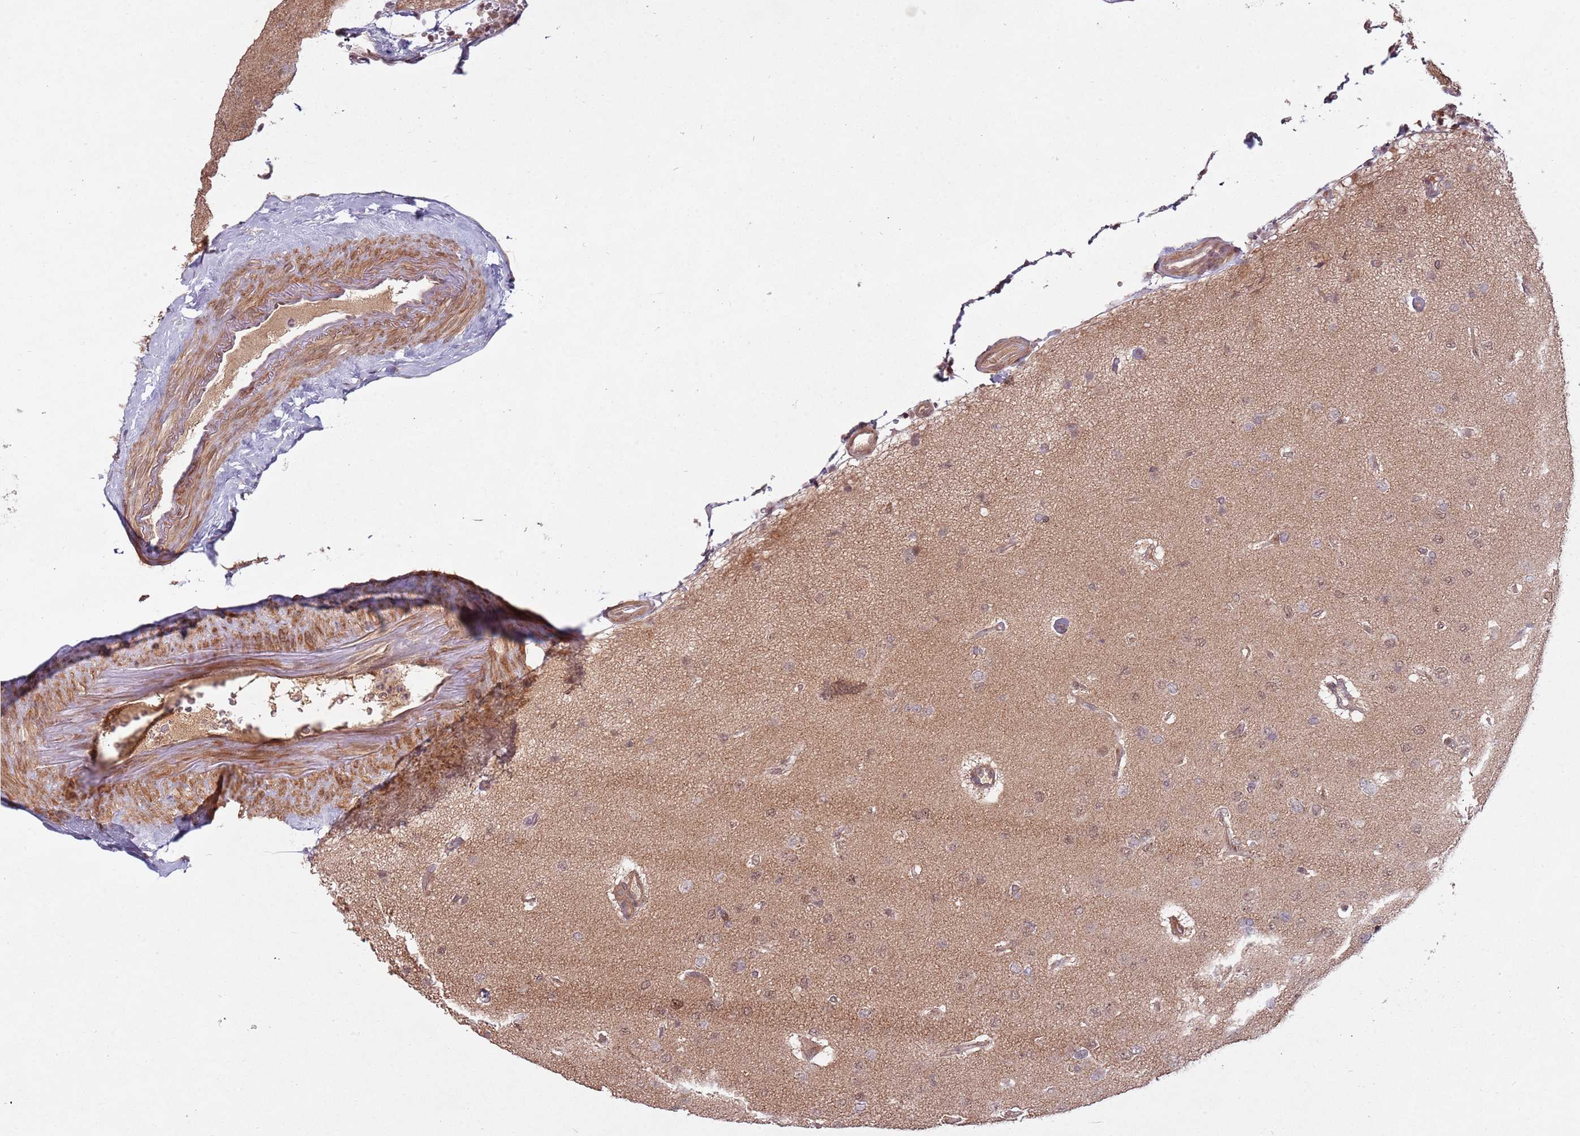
{"staining": {"intensity": "weak", "quantity": "<25%", "location": "nuclear"}, "tissue": "glioma", "cell_type": "Tumor cells", "image_type": "cancer", "snomed": [{"axis": "morphology", "description": "Glioma, malignant, High grade"}, {"axis": "topography", "description": "Brain"}], "caption": "Glioma was stained to show a protein in brown. There is no significant staining in tumor cells.", "gene": "SUDS3", "patient": {"sex": "male", "age": 77}}